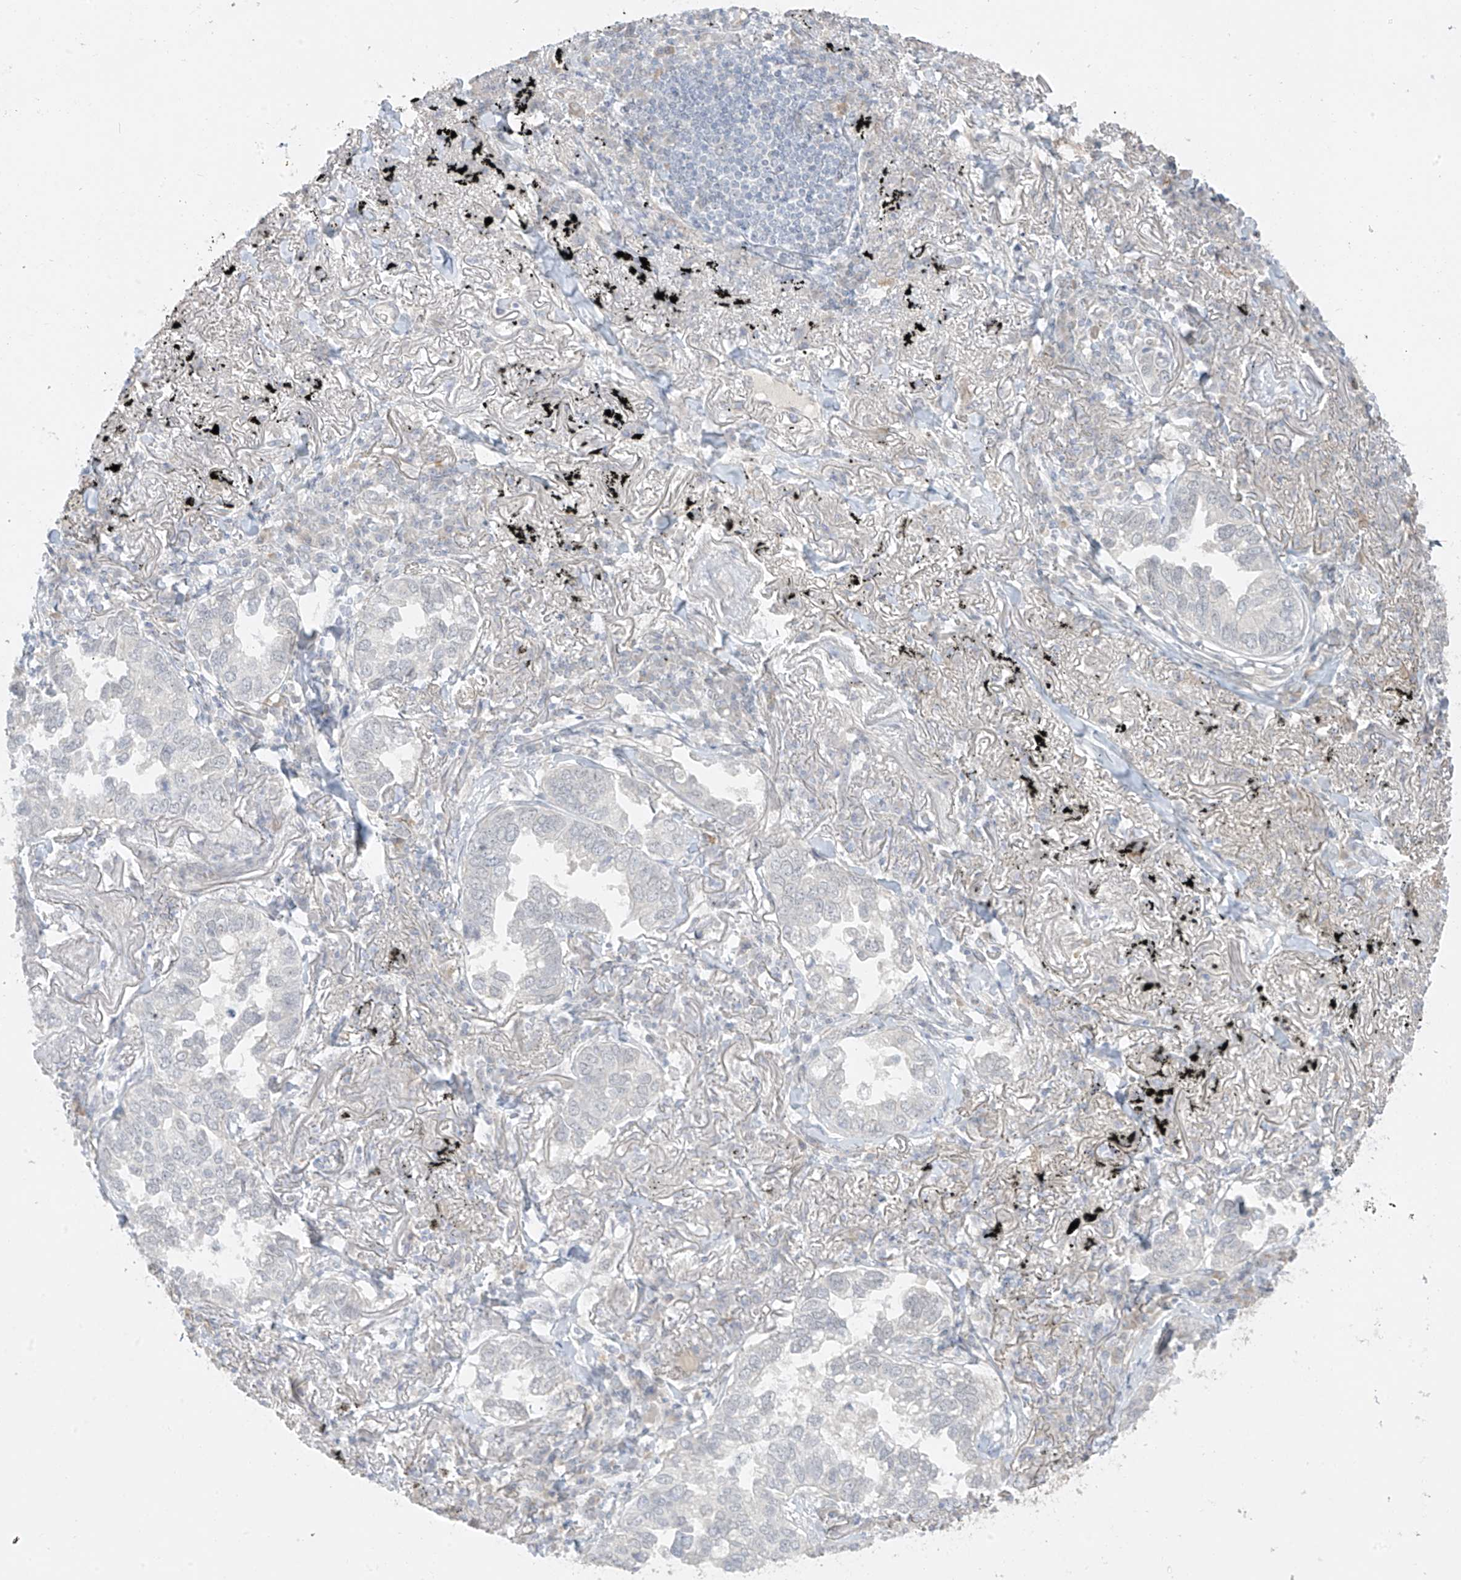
{"staining": {"intensity": "negative", "quantity": "none", "location": "none"}, "tissue": "lung cancer", "cell_type": "Tumor cells", "image_type": "cancer", "snomed": [{"axis": "morphology", "description": "Adenocarcinoma, NOS"}, {"axis": "topography", "description": "Lung"}], "caption": "A high-resolution micrograph shows immunohistochemistry (IHC) staining of lung cancer (adenocarcinoma), which shows no significant staining in tumor cells.", "gene": "DCDC2", "patient": {"sex": "male", "age": 65}}